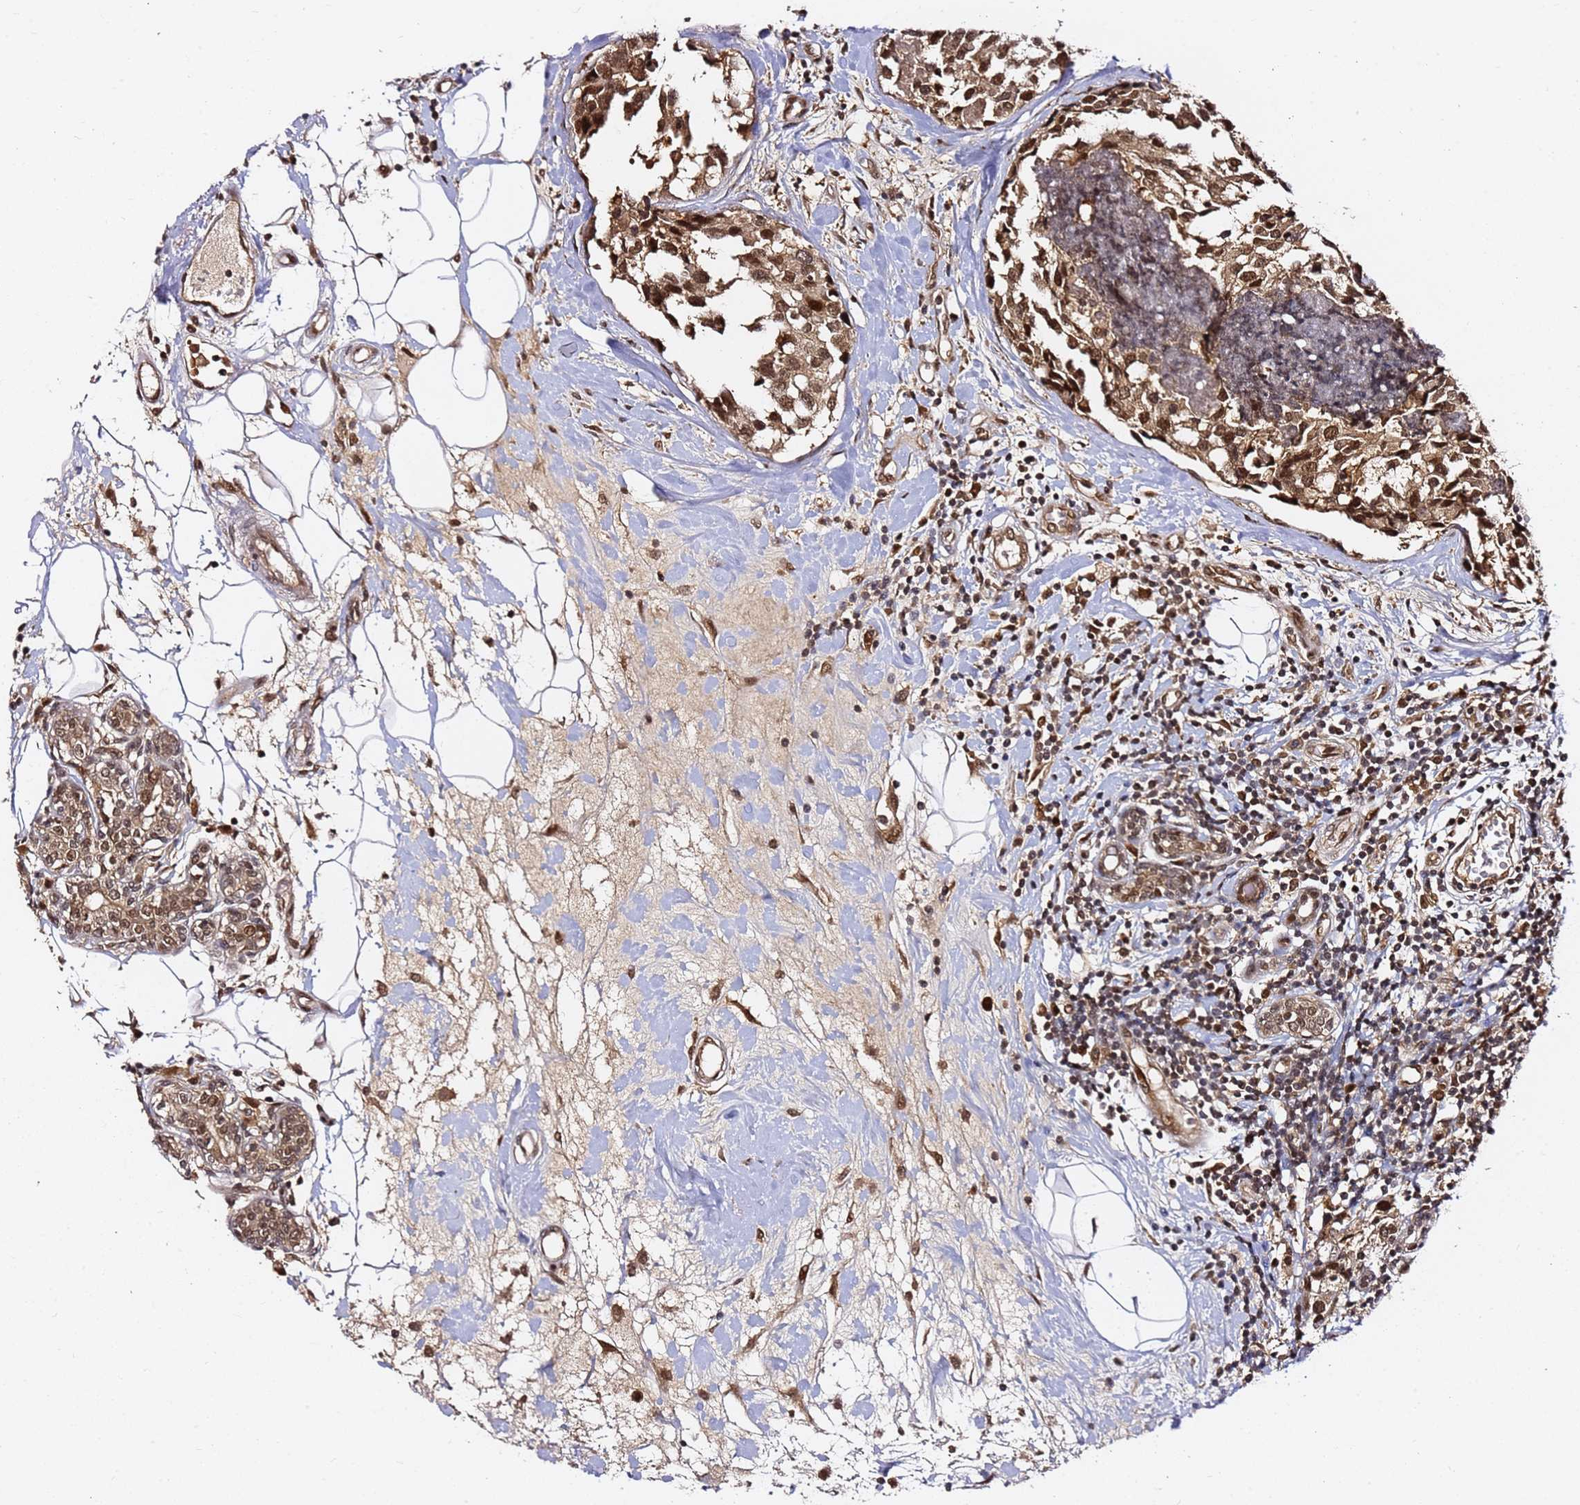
{"staining": {"intensity": "moderate", "quantity": ">75%", "location": "cytoplasmic/membranous,nuclear"}, "tissue": "breast cancer", "cell_type": "Tumor cells", "image_type": "cancer", "snomed": [{"axis": "morphology", "description": "Lobular carcinoma"}, {"axis": "topography", "description": "Breast"}], "caption": "Breast lobular carcinoma stained with a protein marker demonstrates moderate staining in tumor cells.", "gene": "RGS18", "patient": {"sex": "female", "age": 59}}